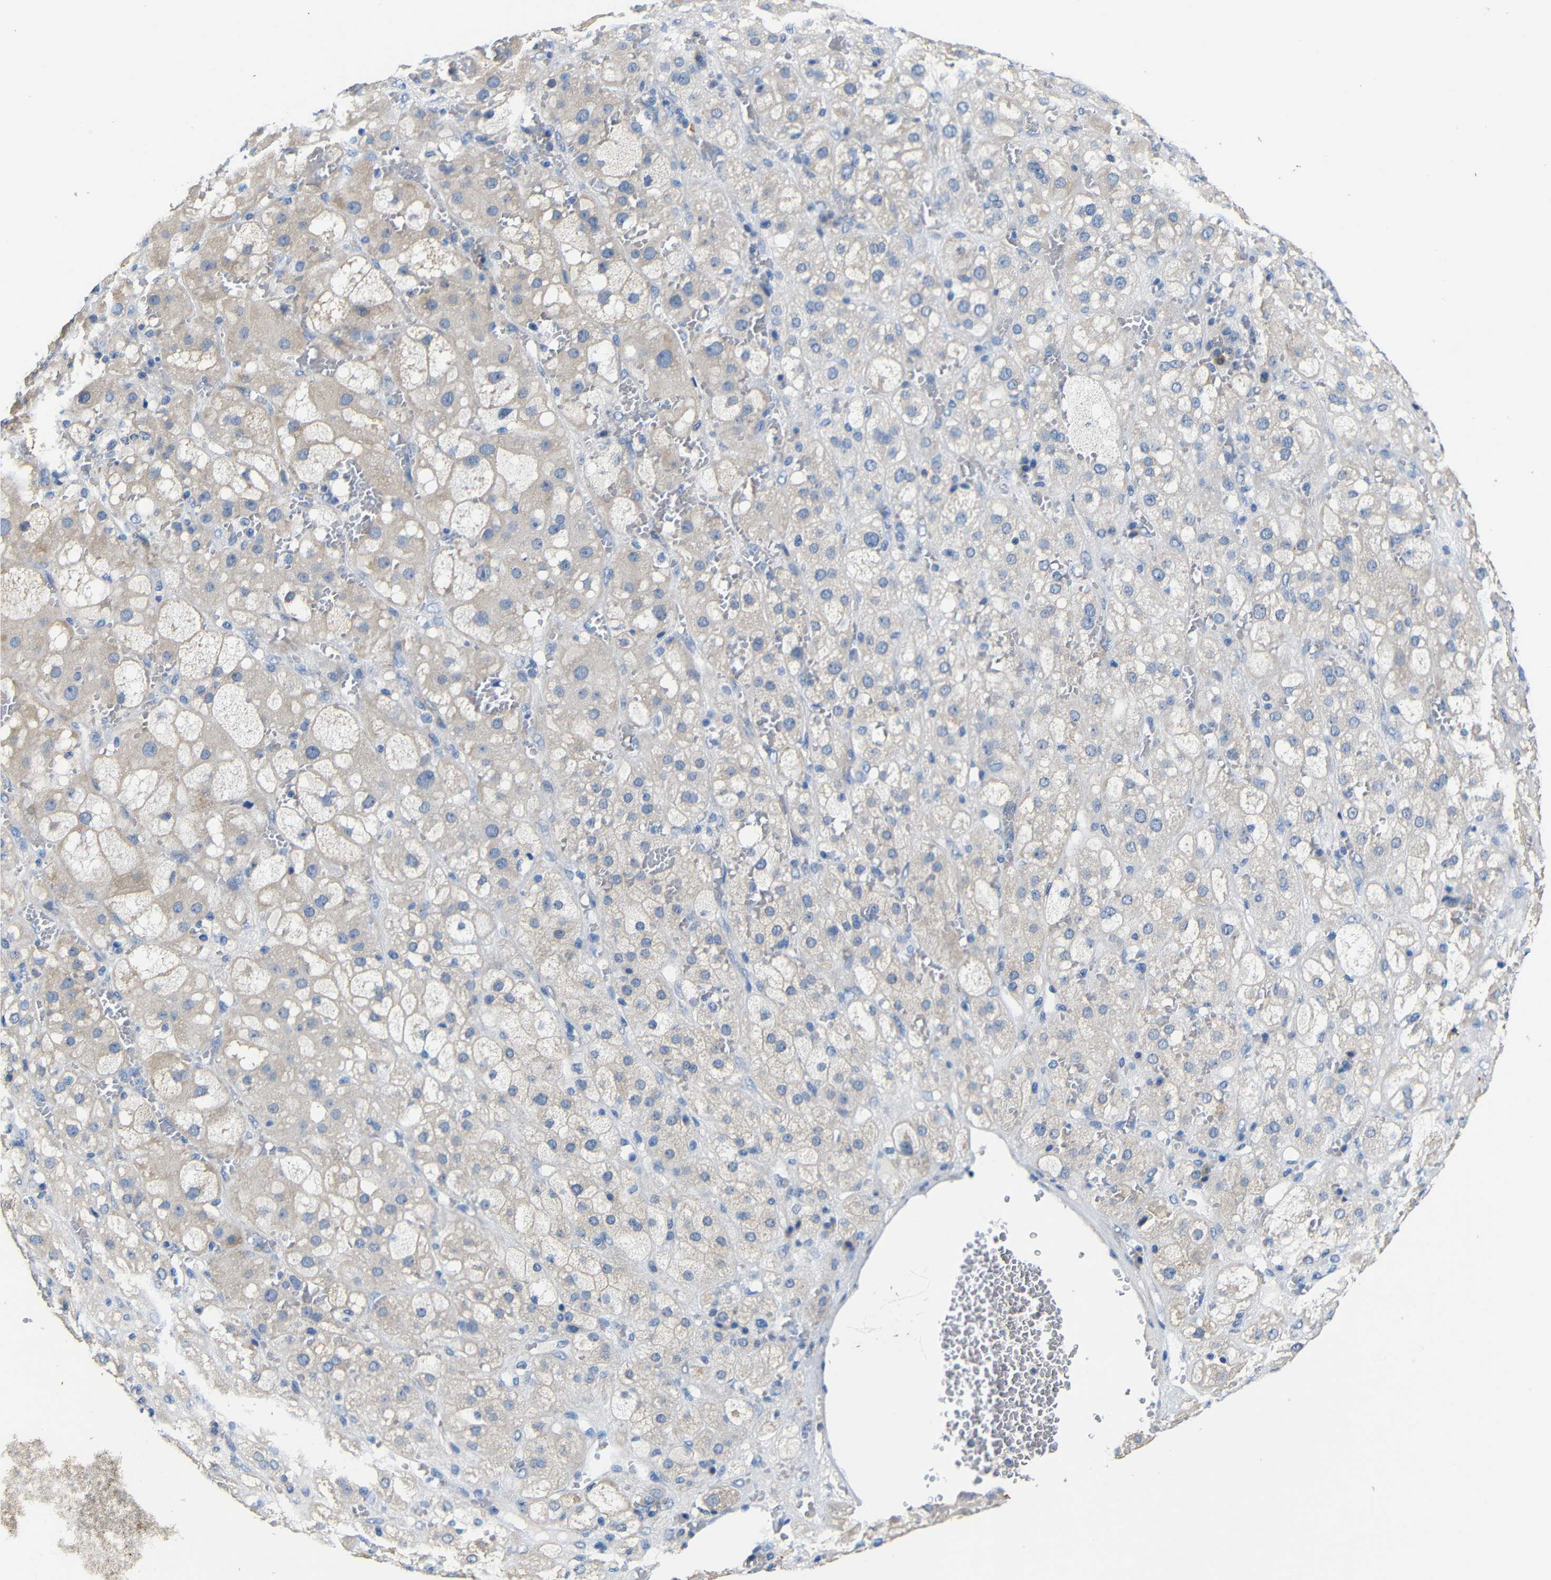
{"staining": {"intensity": "weak", "quantity": "<25%", "location": "cytoplasmic/membranous"}, "tissue": "adrenal gland", "cell_type": "Glandular cells", "image_type": "normal", "snomed": [{"axis": "morphology", "description": "Normal tissue, NOS"}, {"axis": "topography", "description": "Adrenal gland"}], "caption": "A high-resolution micrograph shows IHC staining of unremarkable adrenal gland, which exhibits no significant staining in glandular cells. (DAB (3,3'-diaminobenzidine) immunohistochemistry with hematoxylin counter stain).", "gene": "ACKR2", "patient": {"sex": "female", "age": 47}}